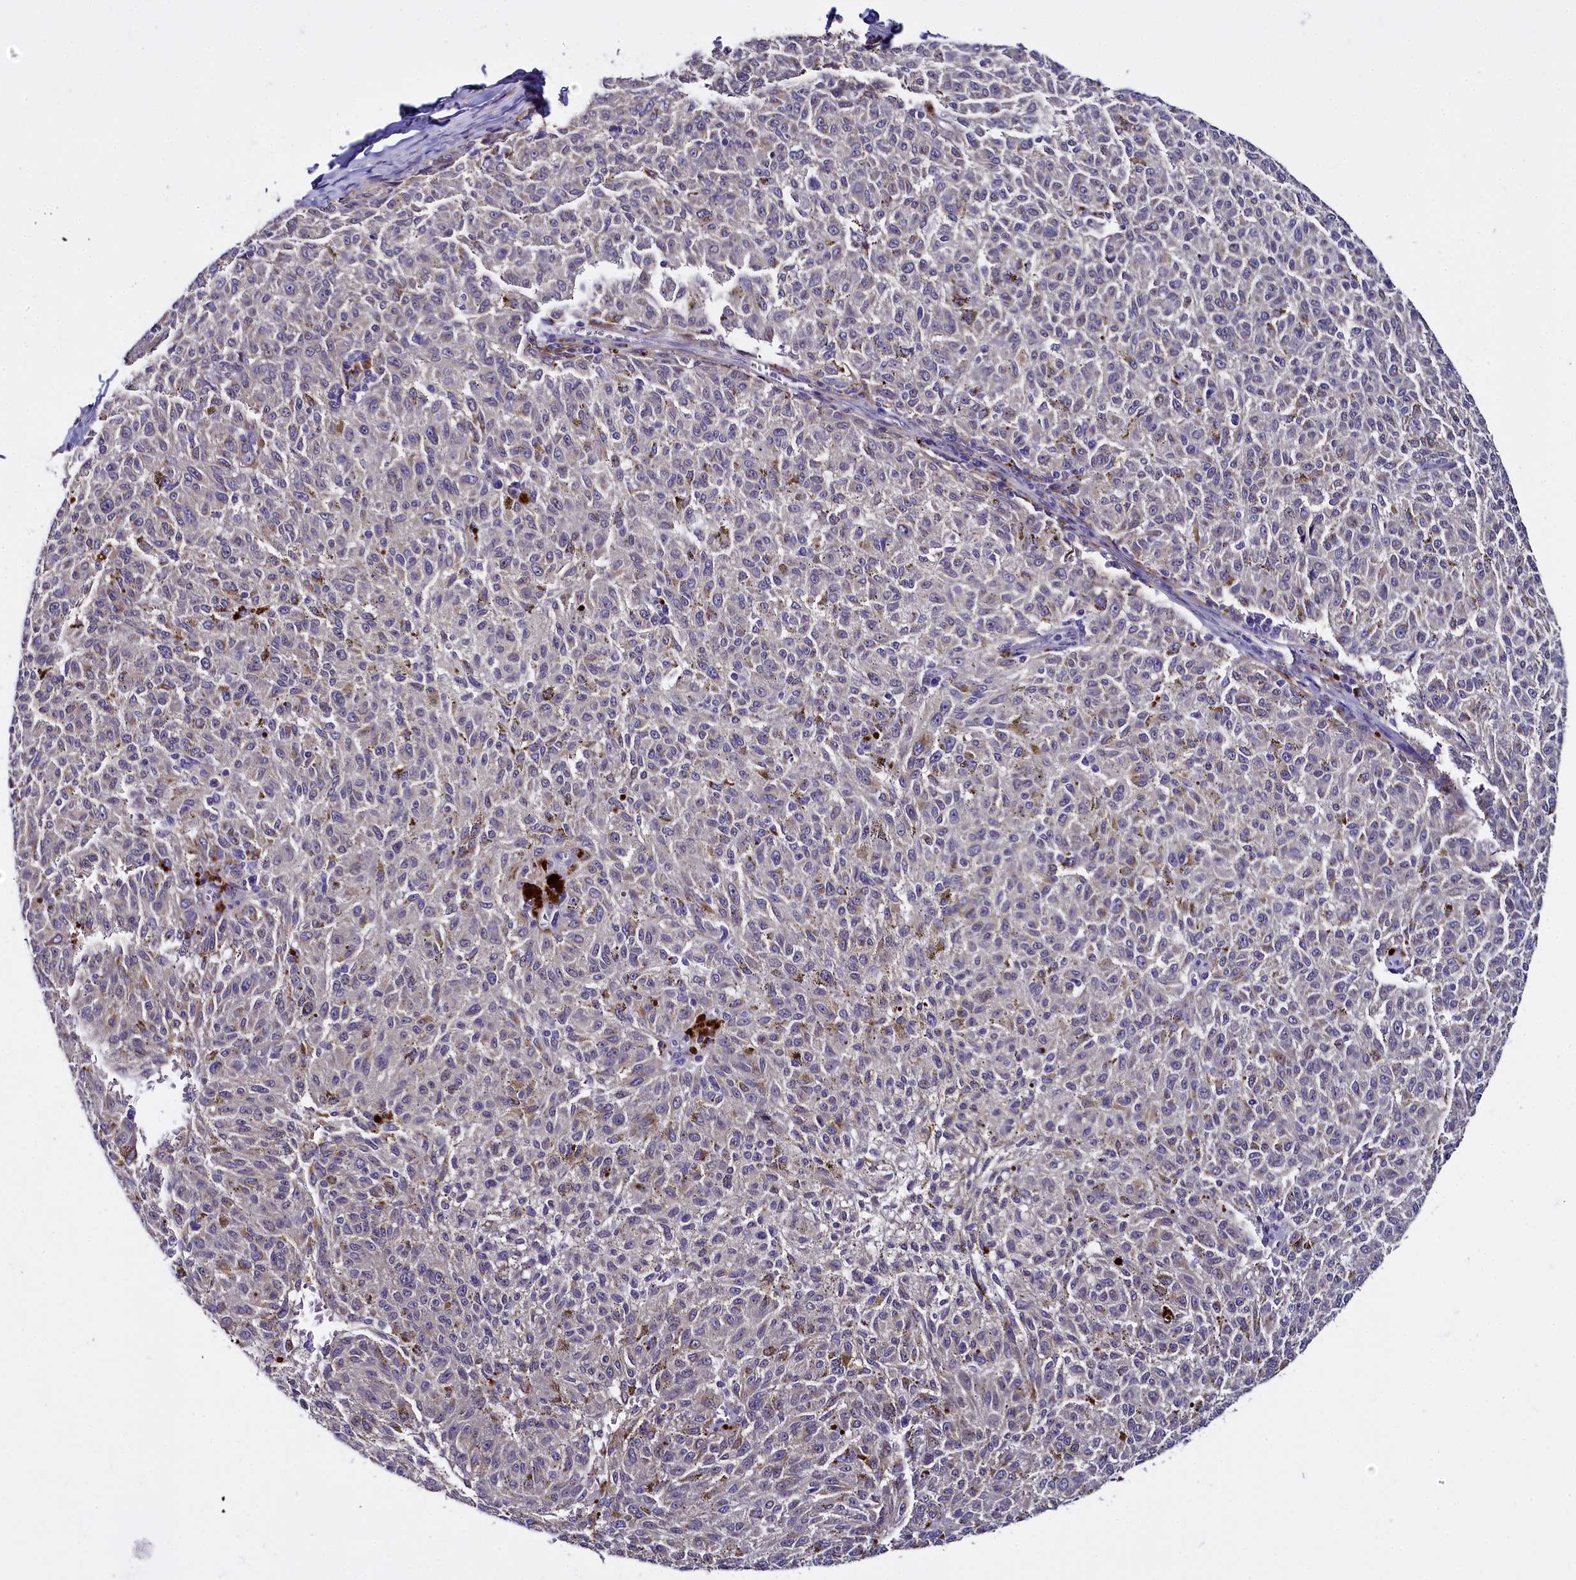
{"staining": {"intensity": "negative", "quantity": "none", "location": "none"}, "tissue": "melanoma", "cell_type": "Tumor cells", "image_type": "cancer", "snomed": [{"axis": "morphology", "description": "Malignant melanoma, NOS"}, {"axis": "topography", "description": "Skin"}], "caption": "This is an IHC photomicrograph of human malignant melanoma. There is no expression in tumor cells.", "gene": "MRC2", "patient": {"sex": "female", "age": 72}}